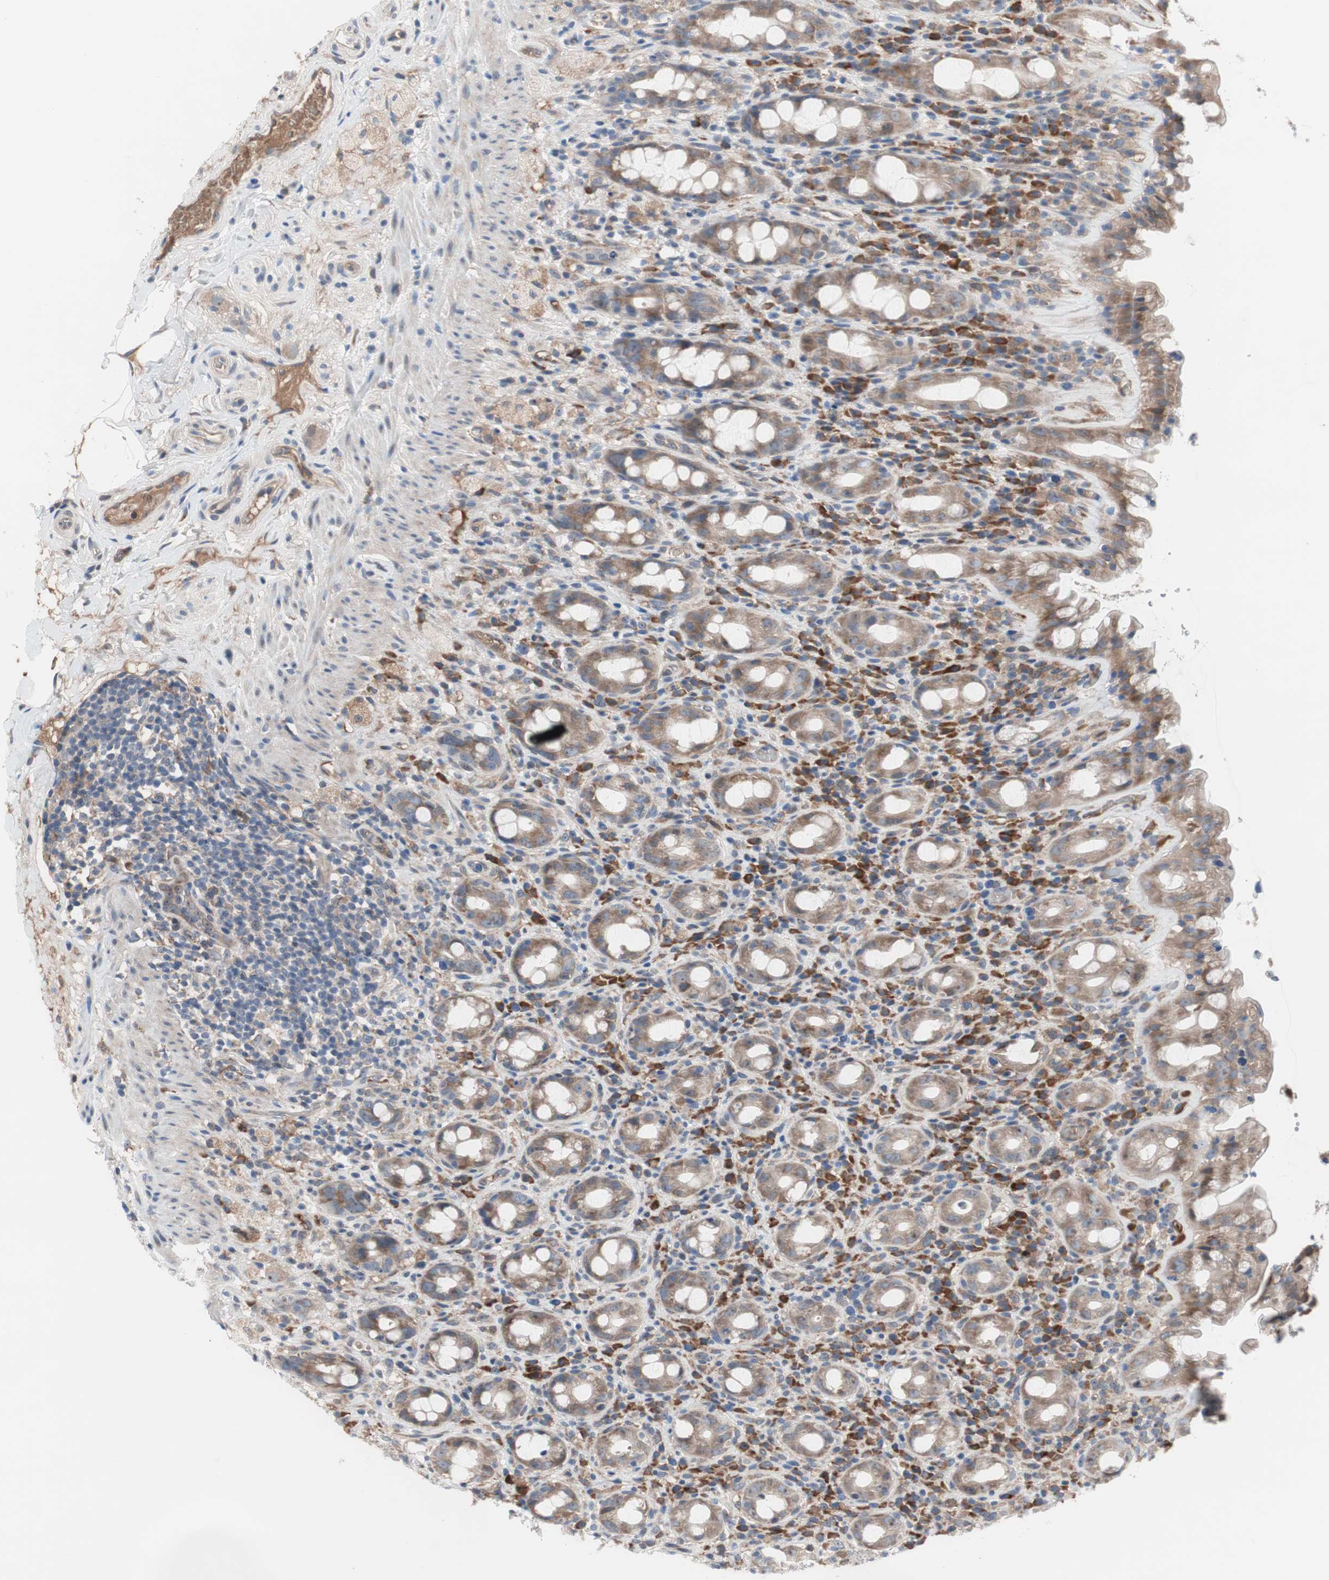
{"staining": {"intensity": "weak", "quantity": ">75%", "location": "cytoplasmic/membranous"}, "tissue": "rectum", "cell_type": "Glandular cells", "image_type": "normal", "snomed": [{"axis": "morphology", "description": "Normal tissue, NOS"}, {"axis": "topography", "description": "Rectum"}], "caption": "Immunohistochemical staining of normal human rectum shows >75% levels of weak cytoplasmic/membranous protein positivity in approximately >75% of glandular cells. The protein of interest is stained brown, and the nuclei are stained in blue (DAB (3,3'-diaminobenzidine) IHC with brightfield microscopy, high magnification).", "gene": "KANSL1", "patient": {"sex": "male", "age": 44}}